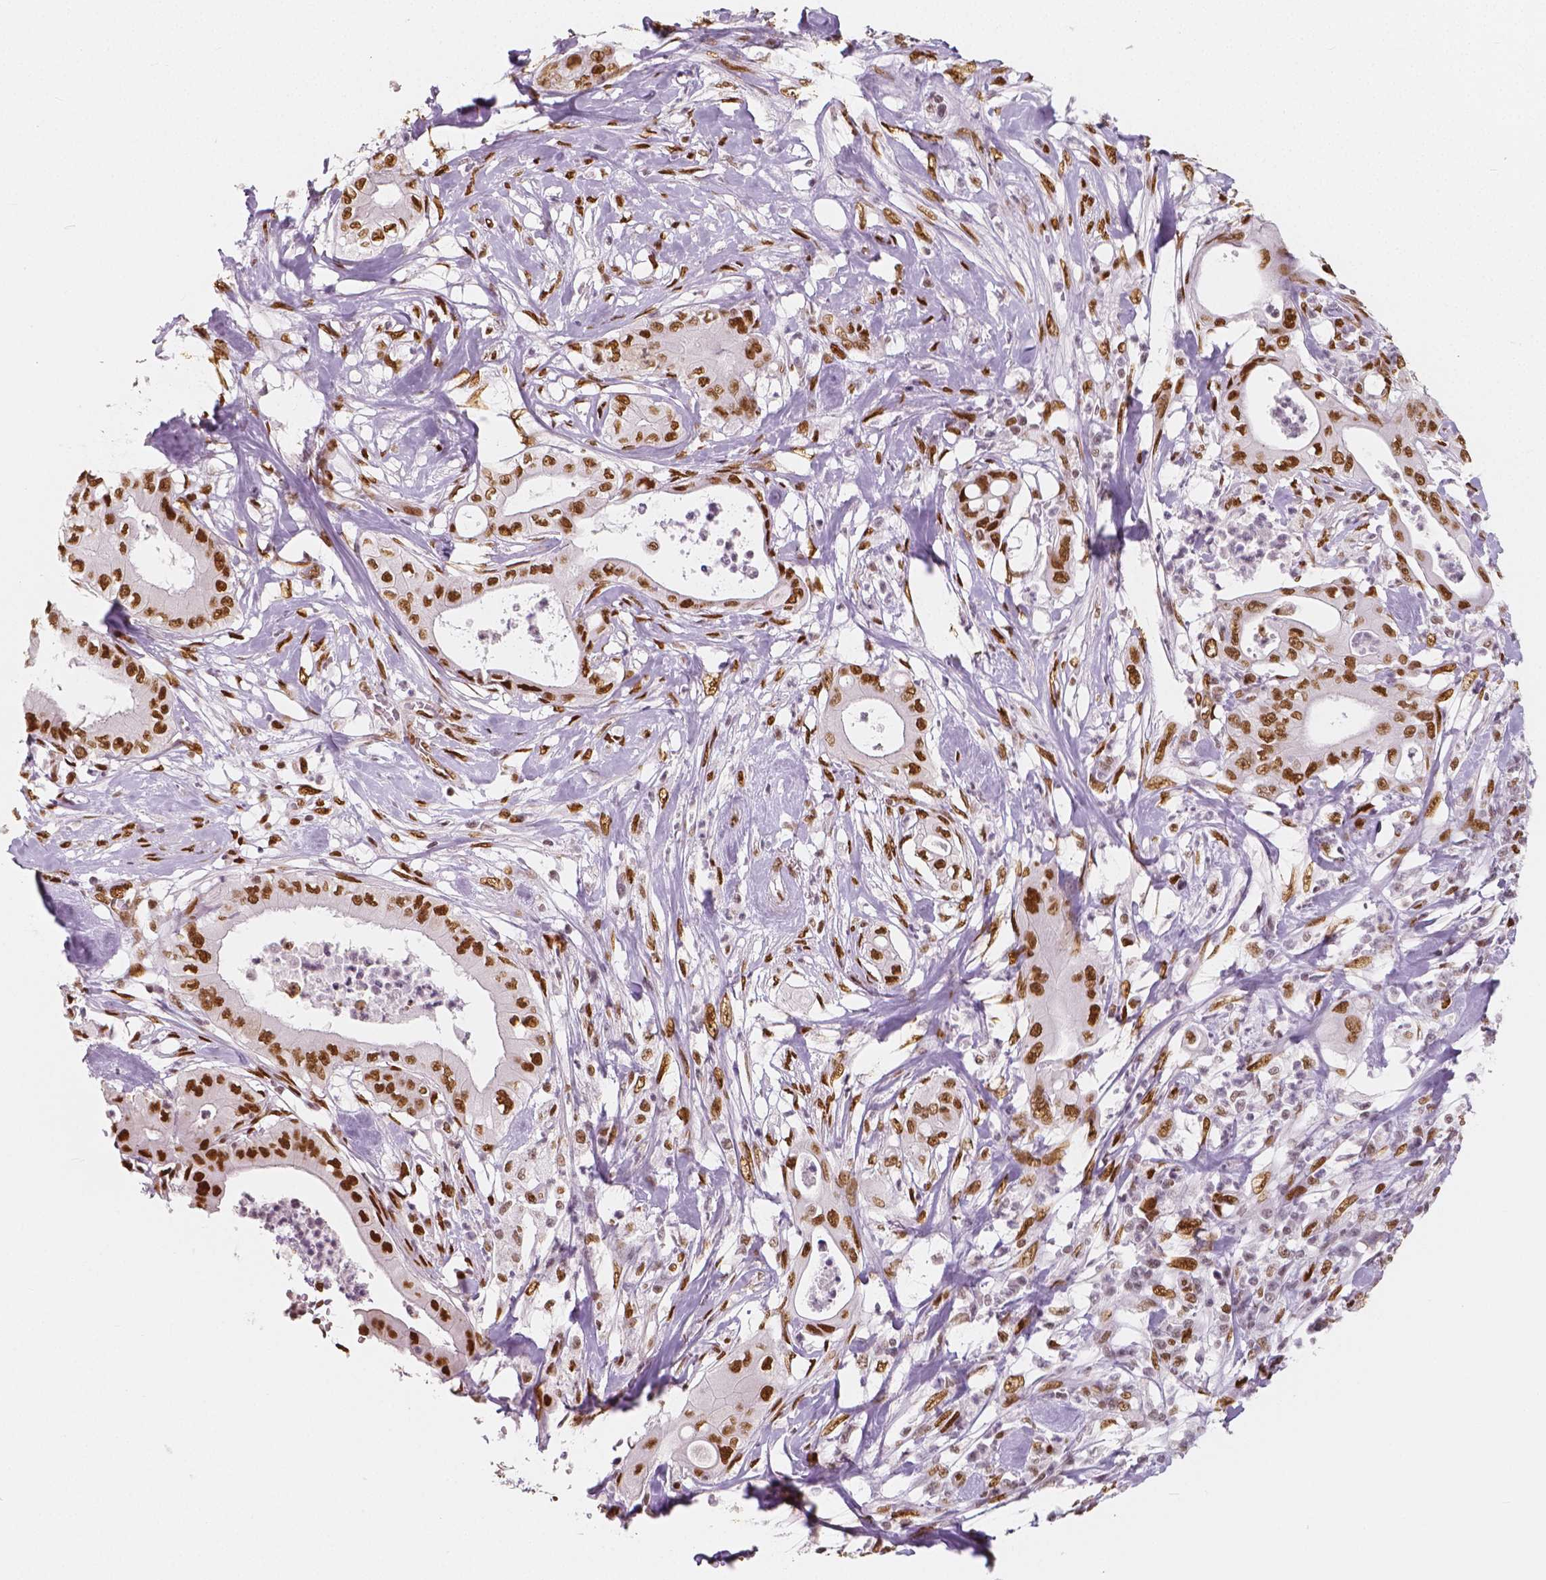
{"staining": {"intensity": "strong", "quantity": ">75%", "location": "nuclear"}, "tissue": "pancreatic cancer", "cell_type": "Tumor cells", "image_type": "cancer", "snomed": [{"axis": "morphology", "description": "Adenocarcinoma, NOS"}, {"axis": "topography", "description": "Pancreas"}], "caption": "Immunohistochemical staining of human pancreatic cancer (adenocarcinoma) exhibits high levels of strong nuclear positivity in about >75% of tumor cells.", "gene": "NUCKS1", "patient": {"sex": "male", "age": 71}}